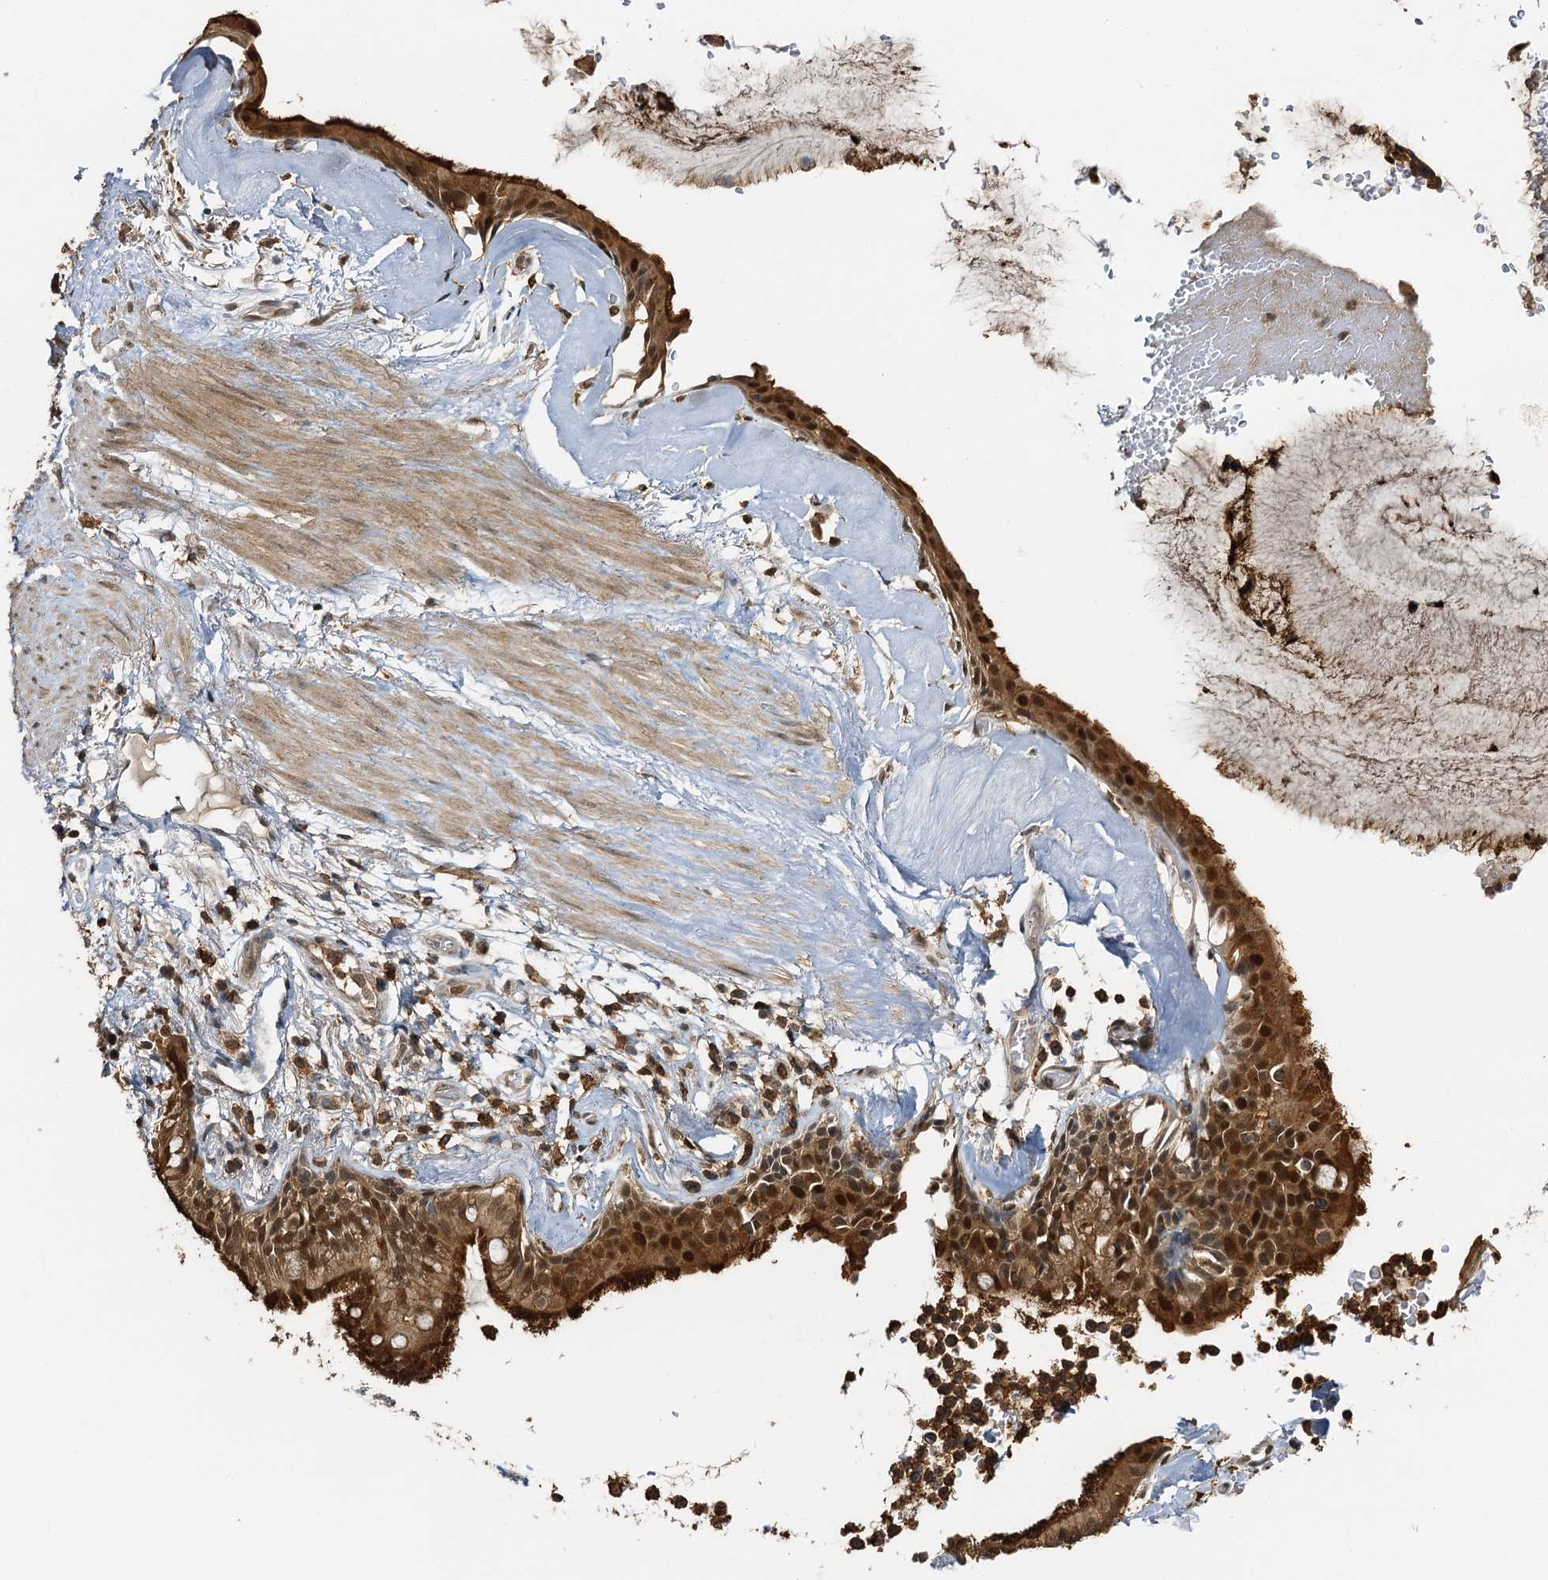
{"staining": {"intensity": "moderate", "quantity": ">75%", "location": "nuclear"}, "tissue": "adipose tissue", "cell_type": "Adipocytes", "image_type": "normal", "snomed": [{"axis": "morphology", "description": "Normal tissue, NOS"}, {"axis": "topography", "description": "Cartilage tissue"}], "caption": "Protein analysis of benign adipose tissue displays moderate nuclear positivity in approximately >75% of adipocytes. (Stains: DAB in brown, nuclei in blue, Microscopy: brightfield microscopy at high magnification).", "gene": "ZNF609", "patient": {"sex": "female", "age": 63}}